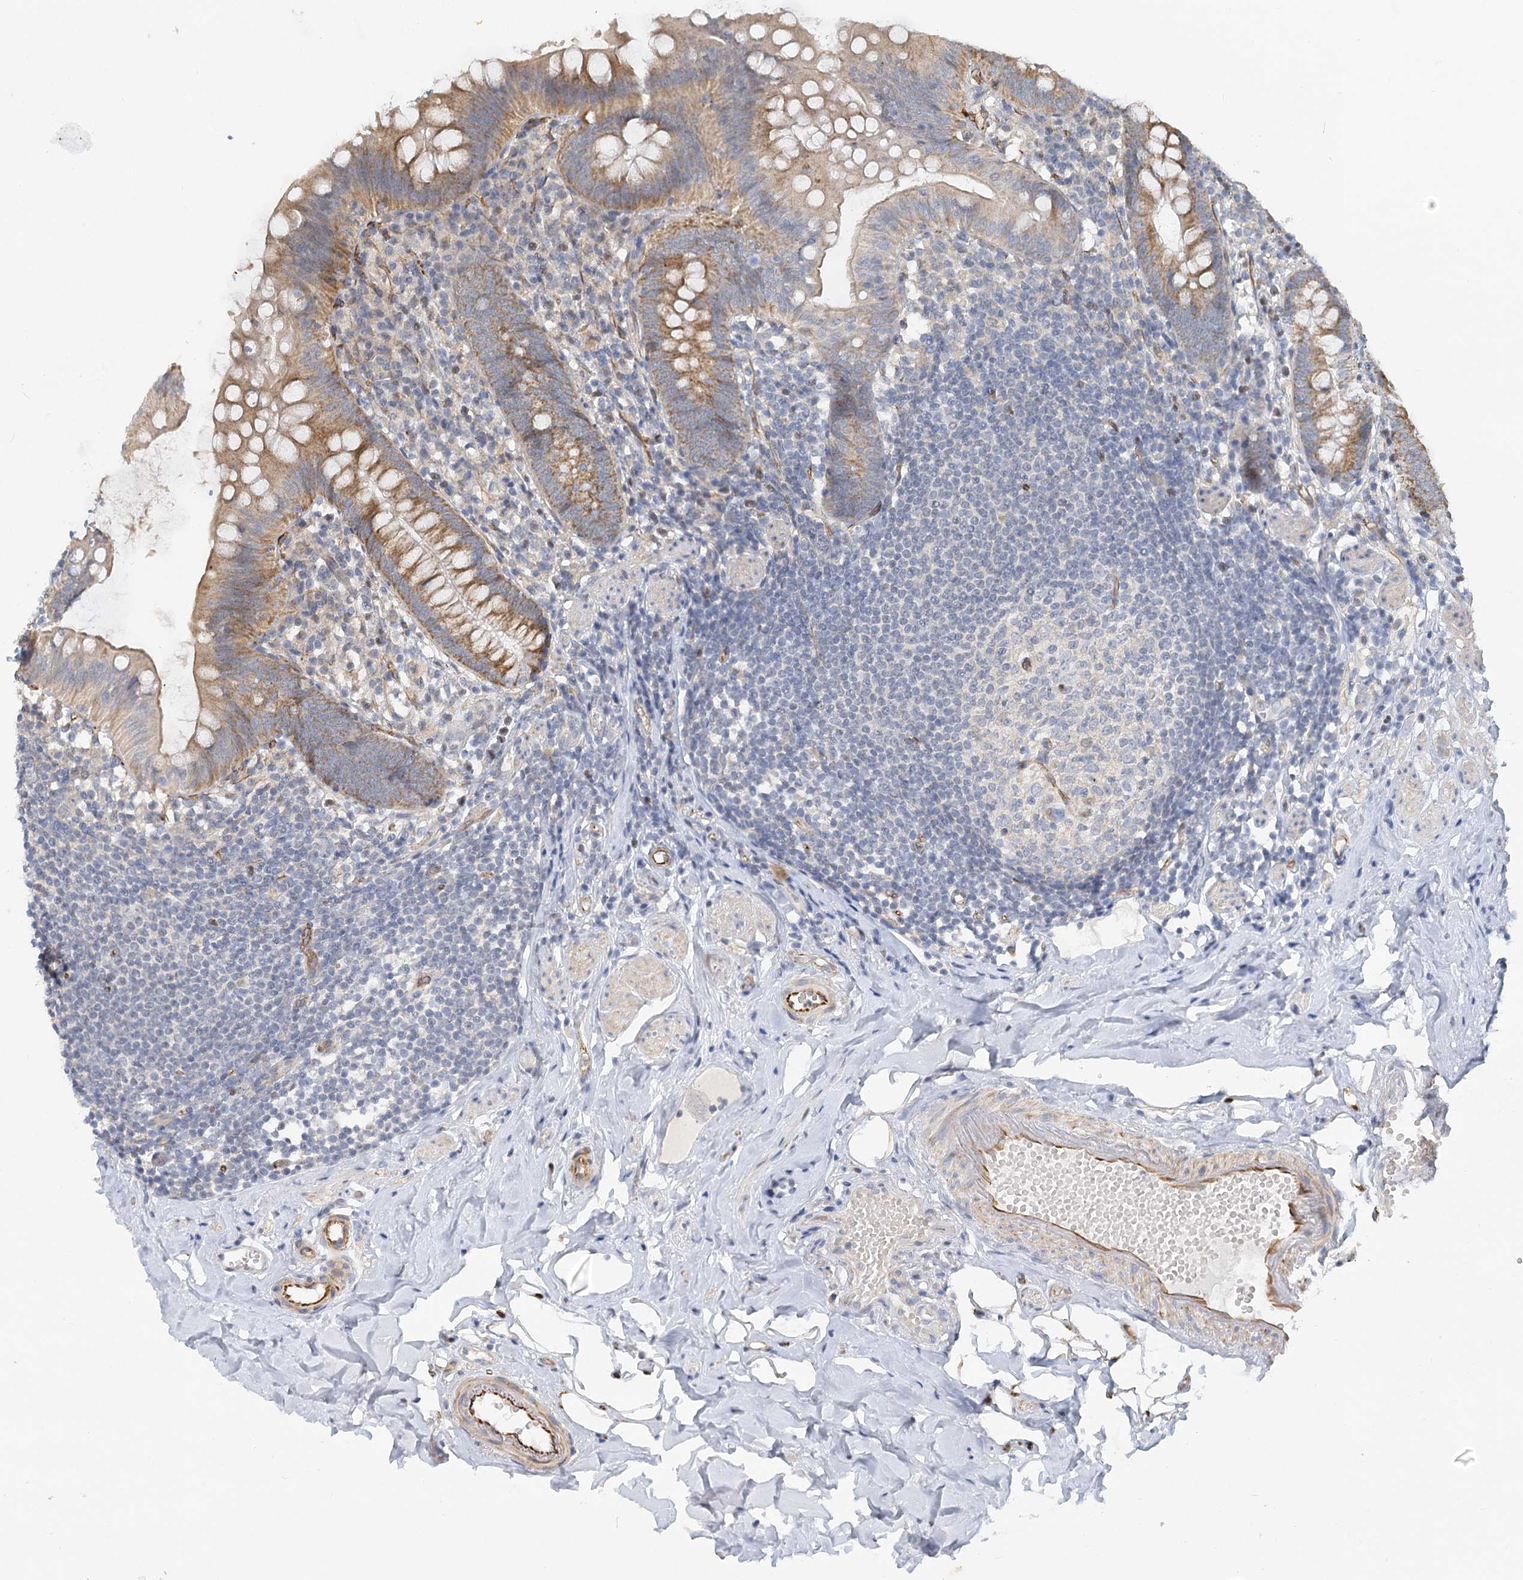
{"staining": {"intensity": "moderate", "quantity": ">75%", "location": "cytoplasmic/membranous"}, "tissue": "appendix", "cell_type": "Glandular cells", "image_type": "normal", "snomed": [{"axis": "morphology", "description": "Normal tissue, NOS"}, {"axis": "topography", "description": "Appendix"}], "caption": "Immunohistochemistry (IHC) of unremarkable human appendix reveals medium levels of moderate cytoplasmic/membranous expression in approximately >75% of glandular cells.", "gene": "NELL2", "patient": {"sex": "female", "age": 62}}